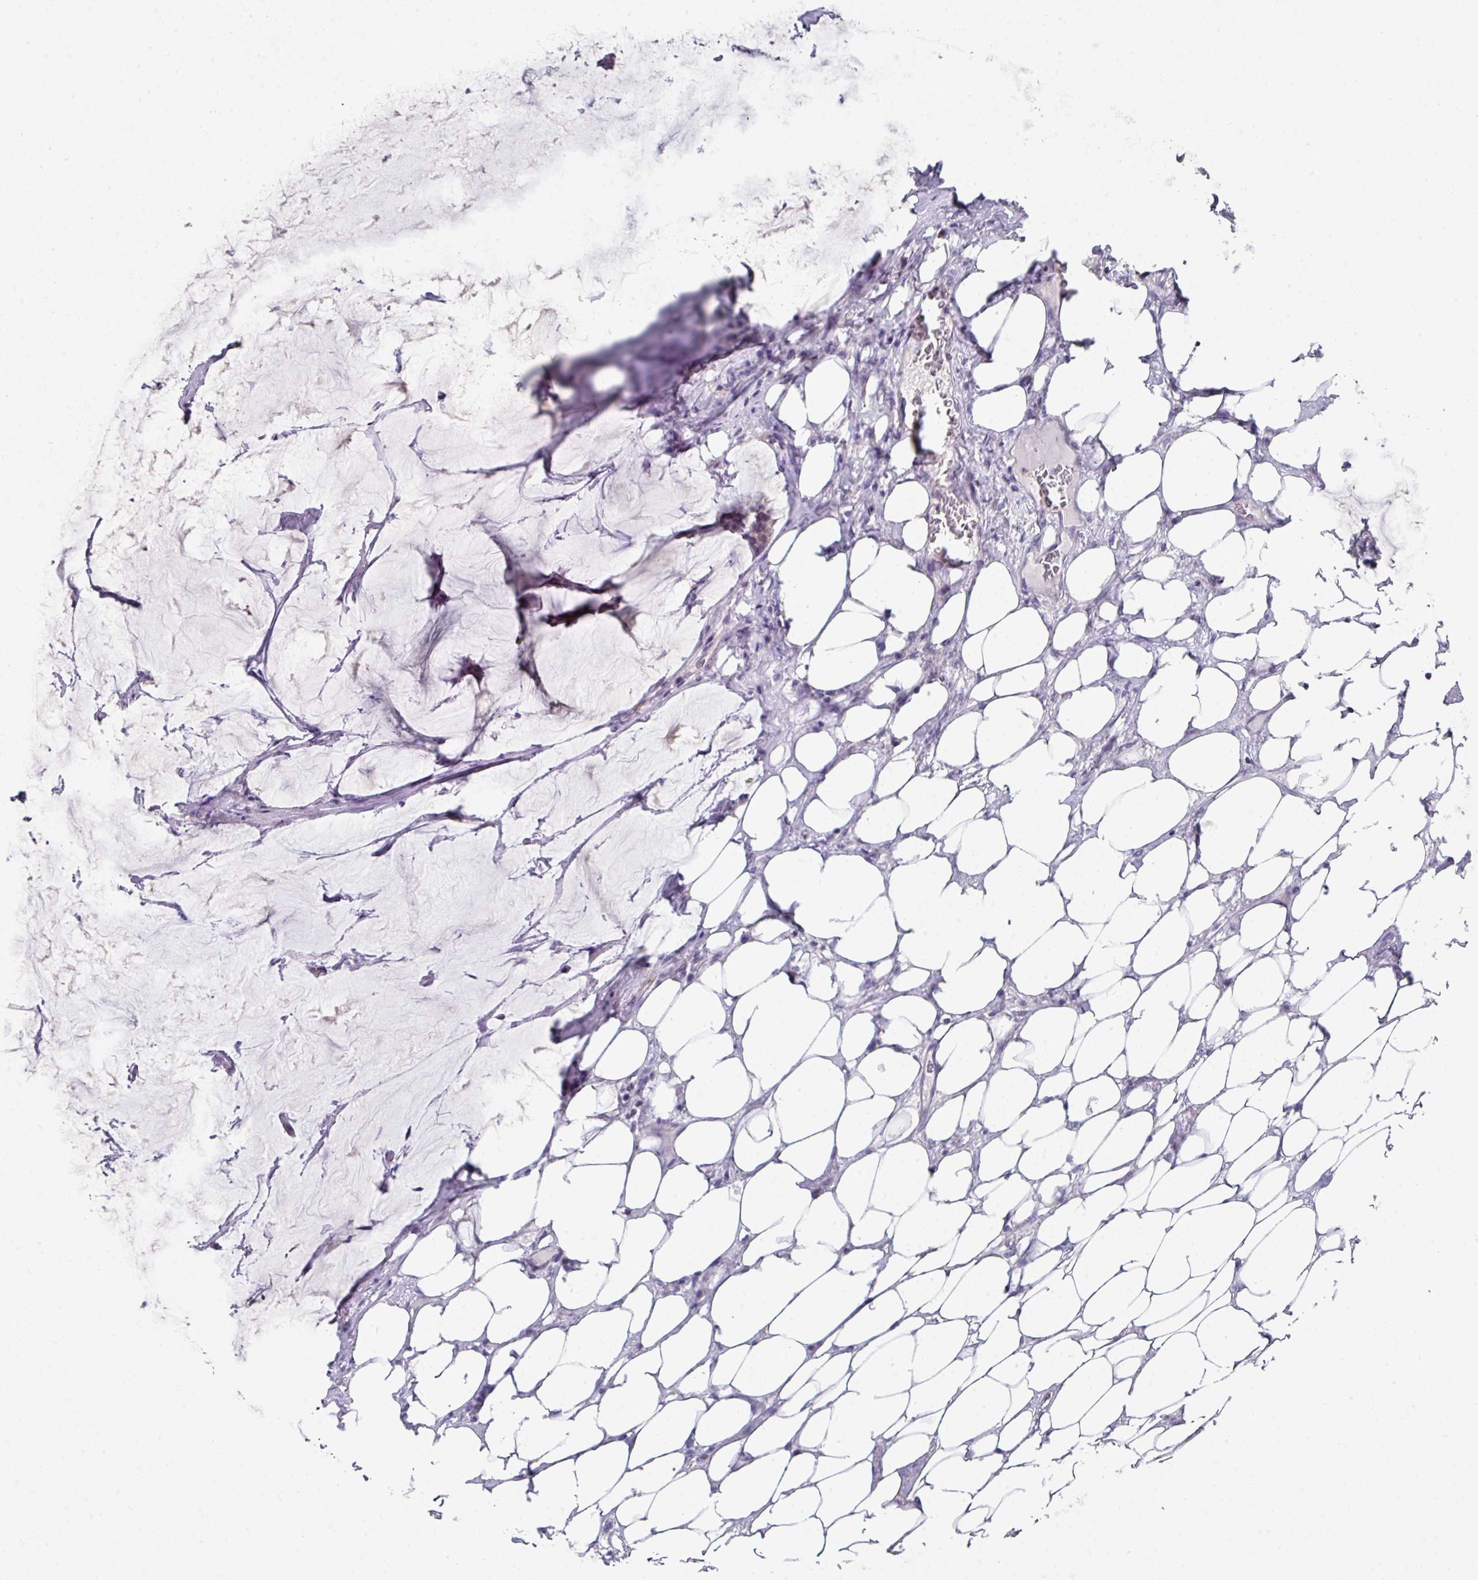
{"staining": {"intensity": "negative", "quantity": "none", "location": "none"}, "tissue": "breast cancer", "cell_type": "Tumor cells", "image_type": "cancer", "snomed": [{"axis": "morphology", "description": "Duct carcinoma"}, {"axis": "topography", "description": "Breast"}], "caption": "Immunohistochemical staining of breast cancer (invasive ductal carcinoma) reveals no significant staining in tumor cells. (DAB IHC, high magnification).", "gene": "DCAF12L2", "patient": {"sex": "female", "age": 93}}